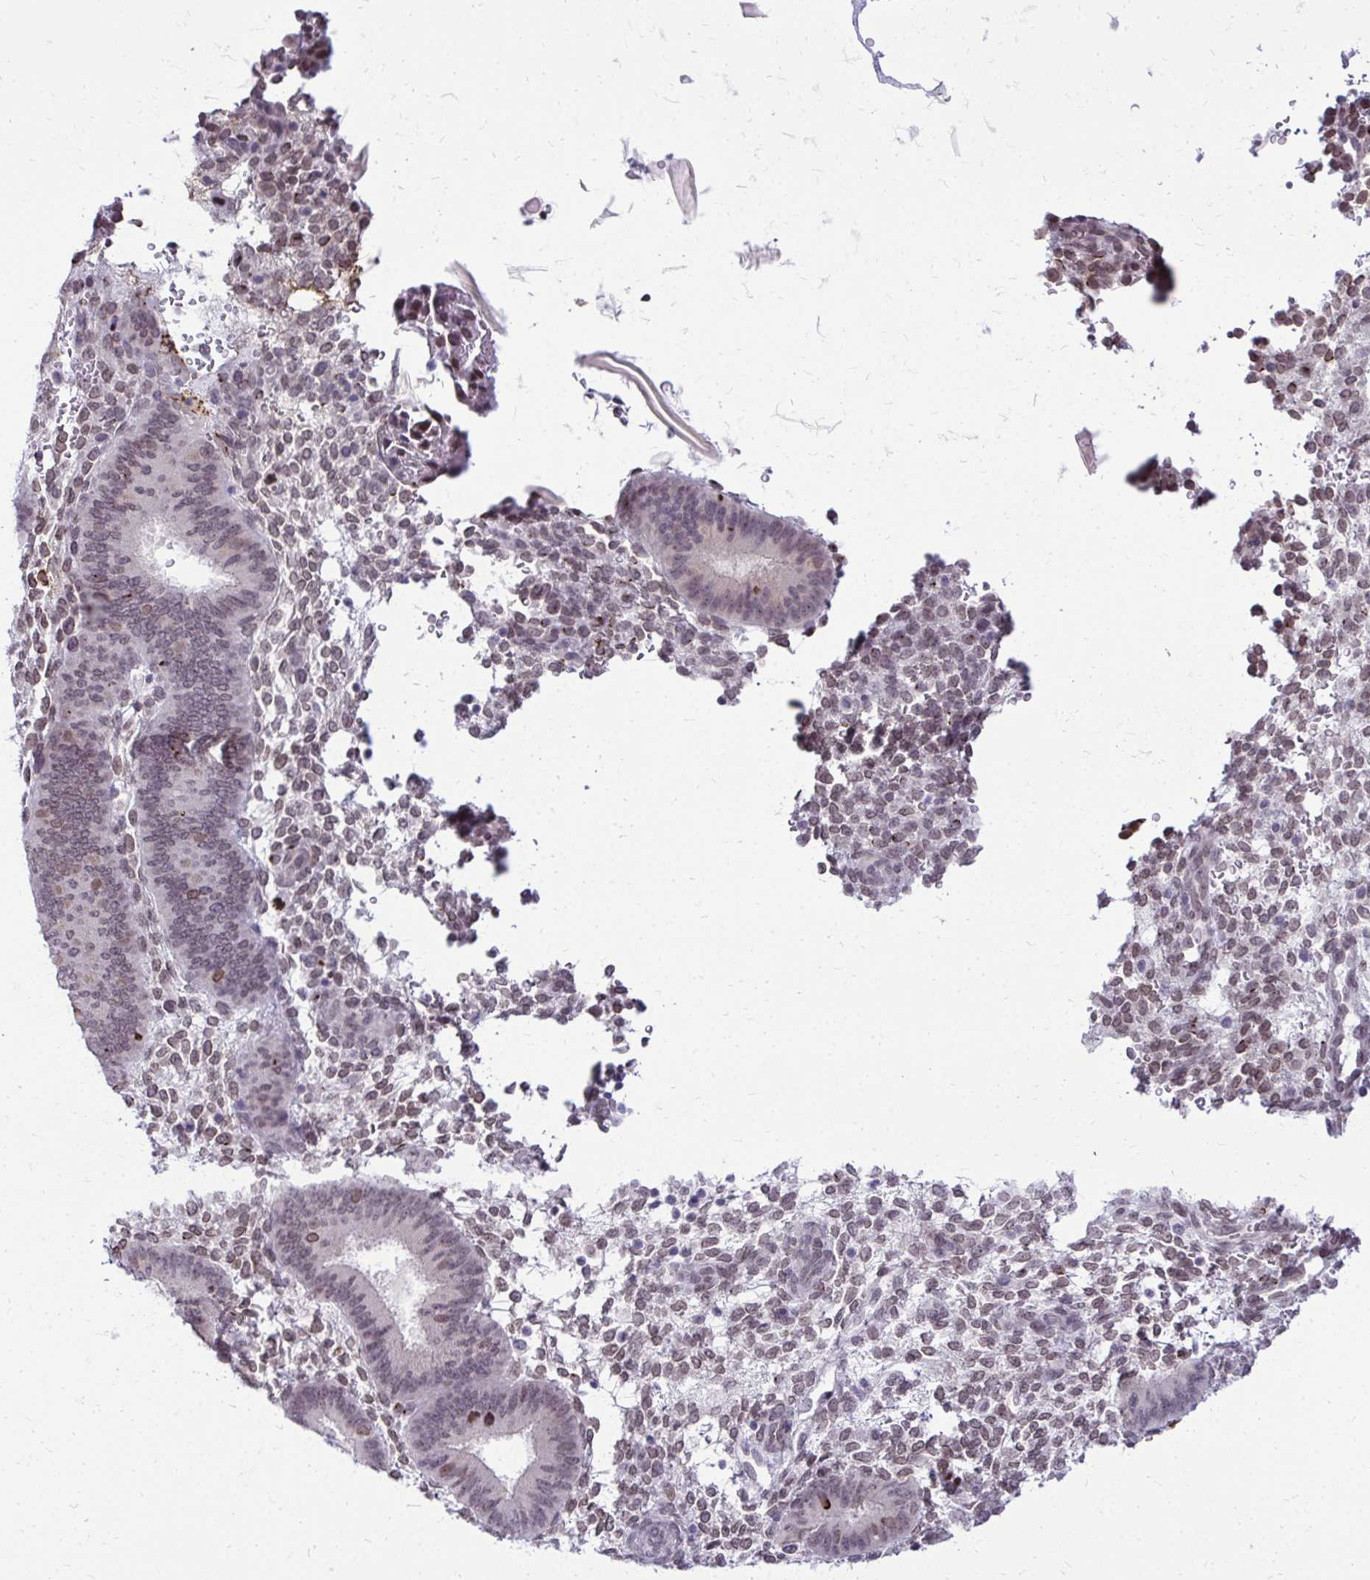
{"staining": {"intensity": "moderate", "quantity": "<25%", "location": "nuclear"}, "tissue": "endometrium", "cell_type": "Cells in endometrial stroma", "image_type": "normal", "snomed": [{"axis": "morphology", "description": "Normal tissue, NOS"}, {"axis": "topography", "description": "Endometrium"}], "caption": "High-power microscopy captured an immunohistochemistry (IHC) photomicrograph of benign endometrium, revealing moderate nuclear positivity in about <25% of cells in endometrial stroma.", "gene": "BANF1", "patient": {"sex": "female", "age": 39}}